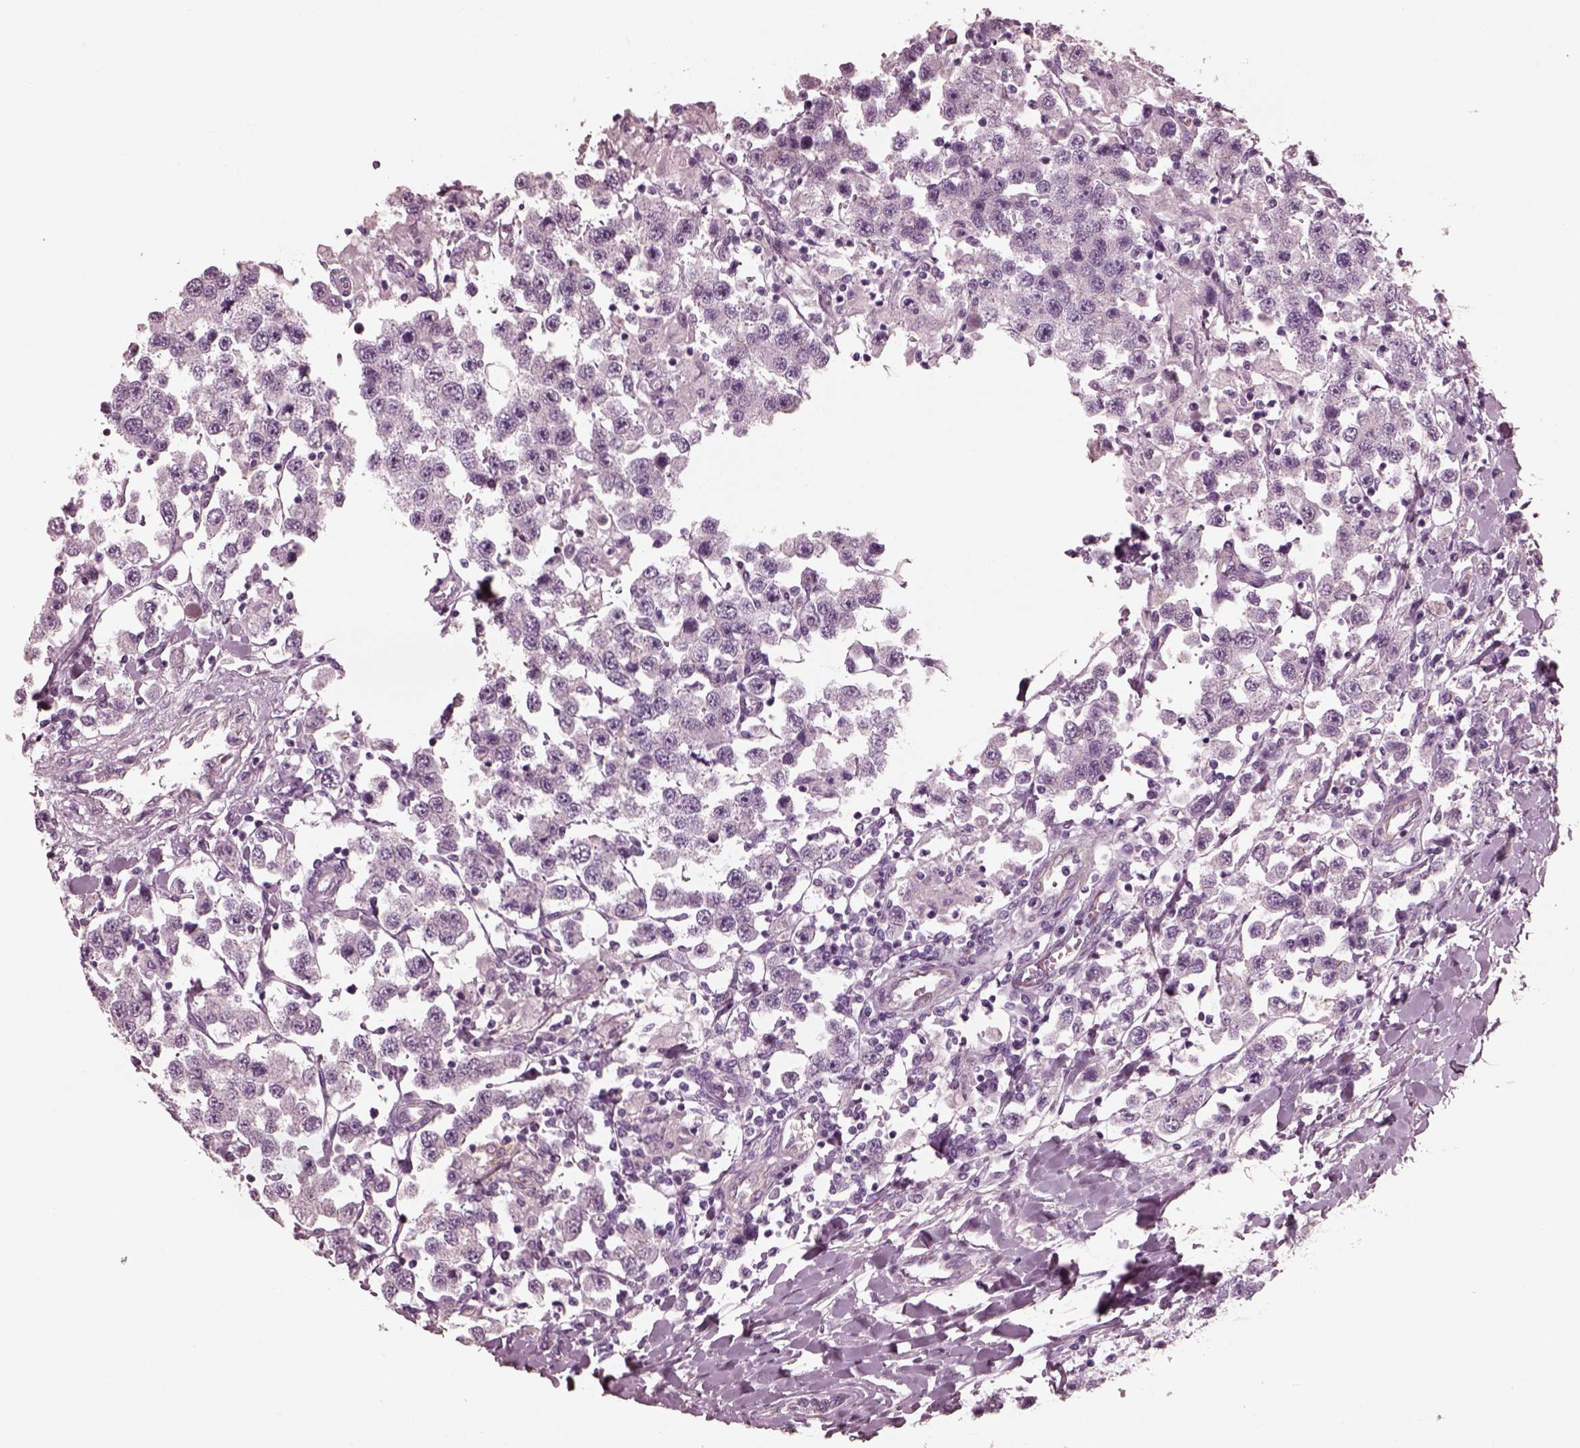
{"staining": {"intensity": "negative", "quantity": "none", "location": "none"}, "tissue": "testis cancer", "cell_type": "Tumor cells", "image_type": "cancer", "snomed": [{"axis": "morphology", "description": "Seminoma, NOS"}, {"axis": "topography", "description": "Testis"}], "caption": "Tumor cells are negative for protein expression in human testis seminoma.", "gene": "CGA", "patient": {"sex": "male", "age": 45}}